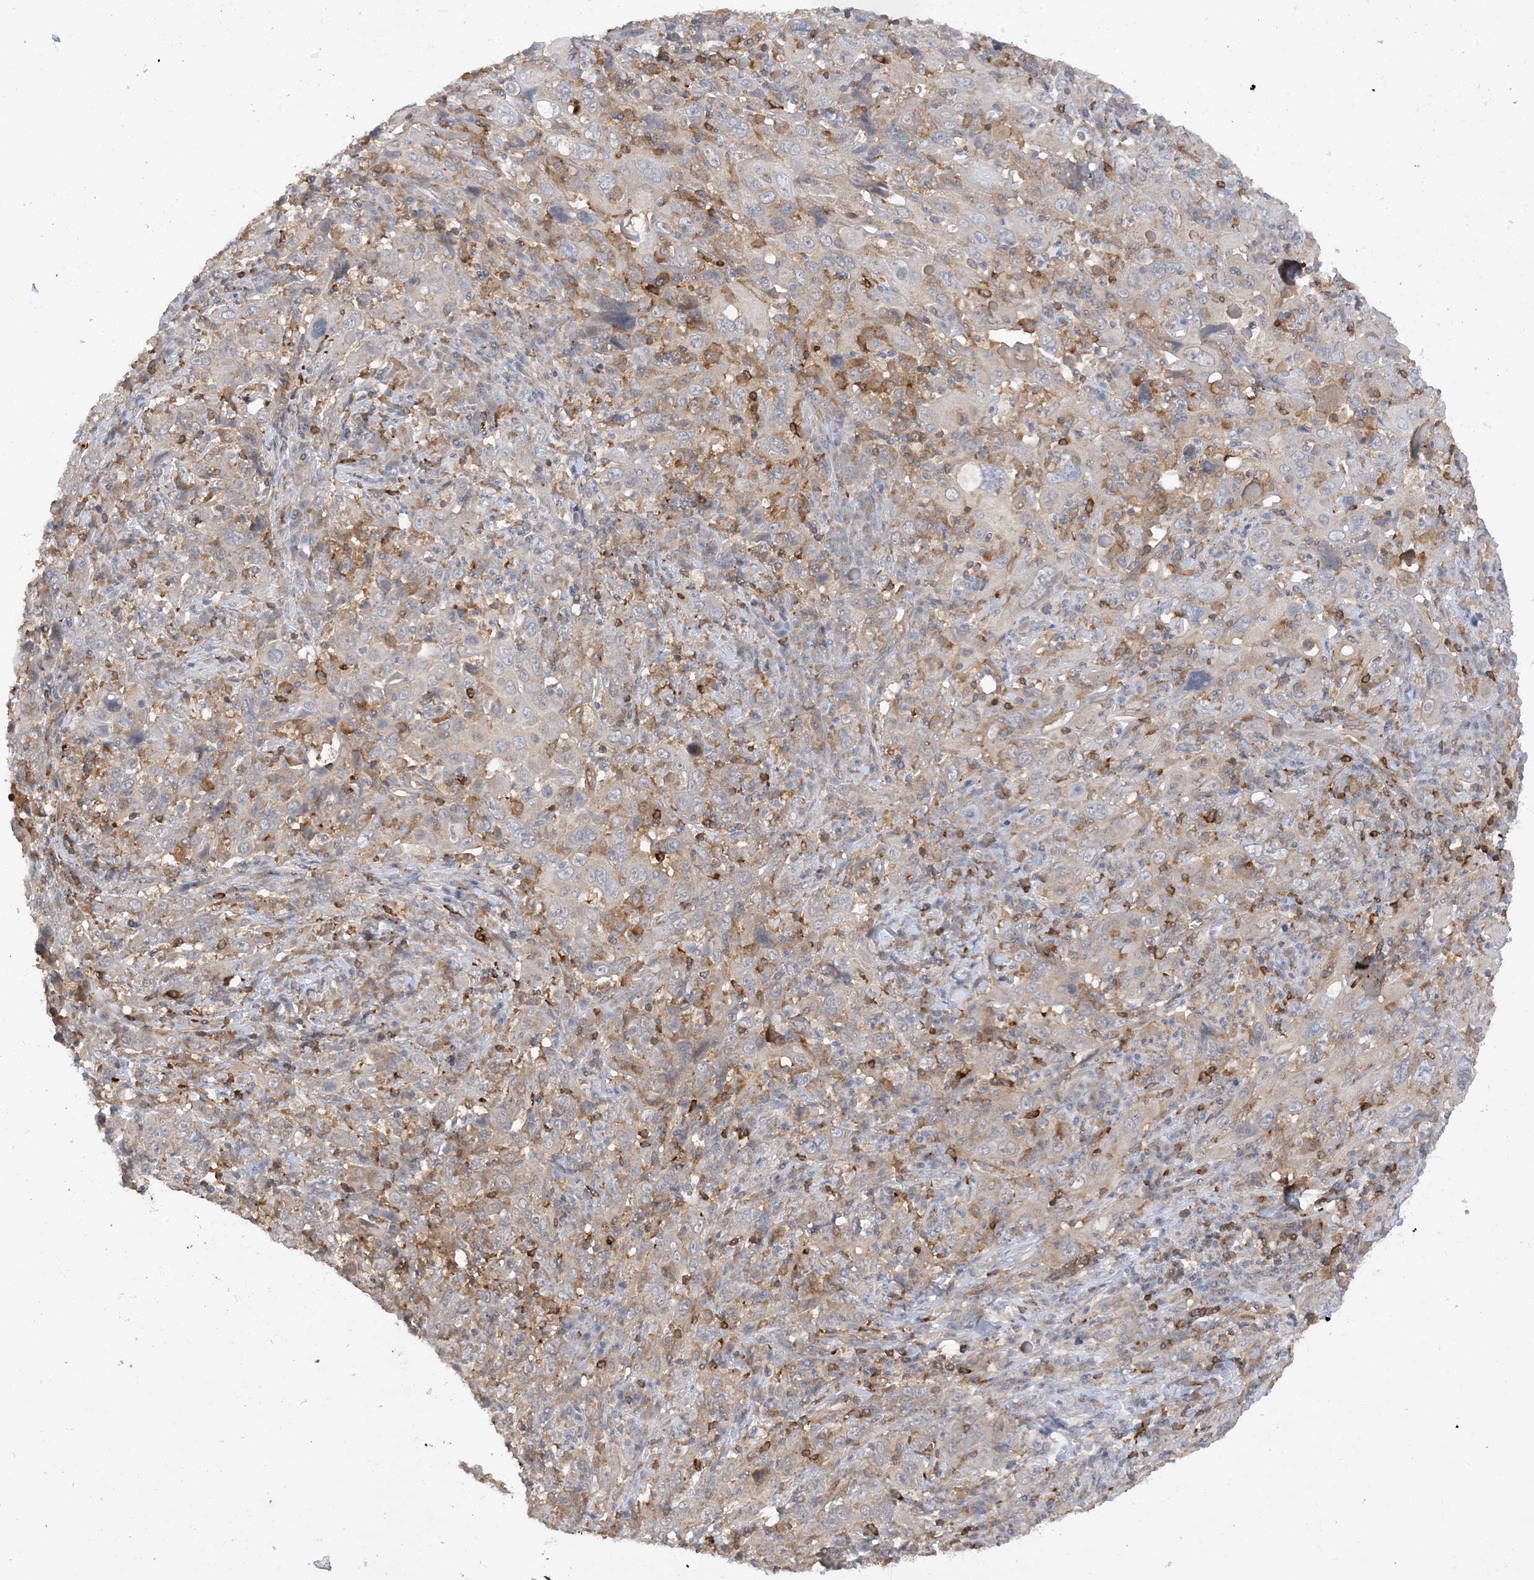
{"staining": {"intensity": "negative", "quantity": "none", "location": "none"}, "tissue": "cervical cancer", "cell_type": "Tumor cells", "image_type": "cancer", "snomed": [{"axis": "morphology", "description": "Squamous cell carcinoma, NOS"}, {"axis": "topography", "description": "Cervix"}], "caption": "An immunohistochemistry photomicrograph of cervical squamous cell carcinoma is shown. There is no staining in tumor cells of cervical squamous cell carcinoma.", "gene": "PHACTR2", "patient": {"sex": "female", "age": 46}}